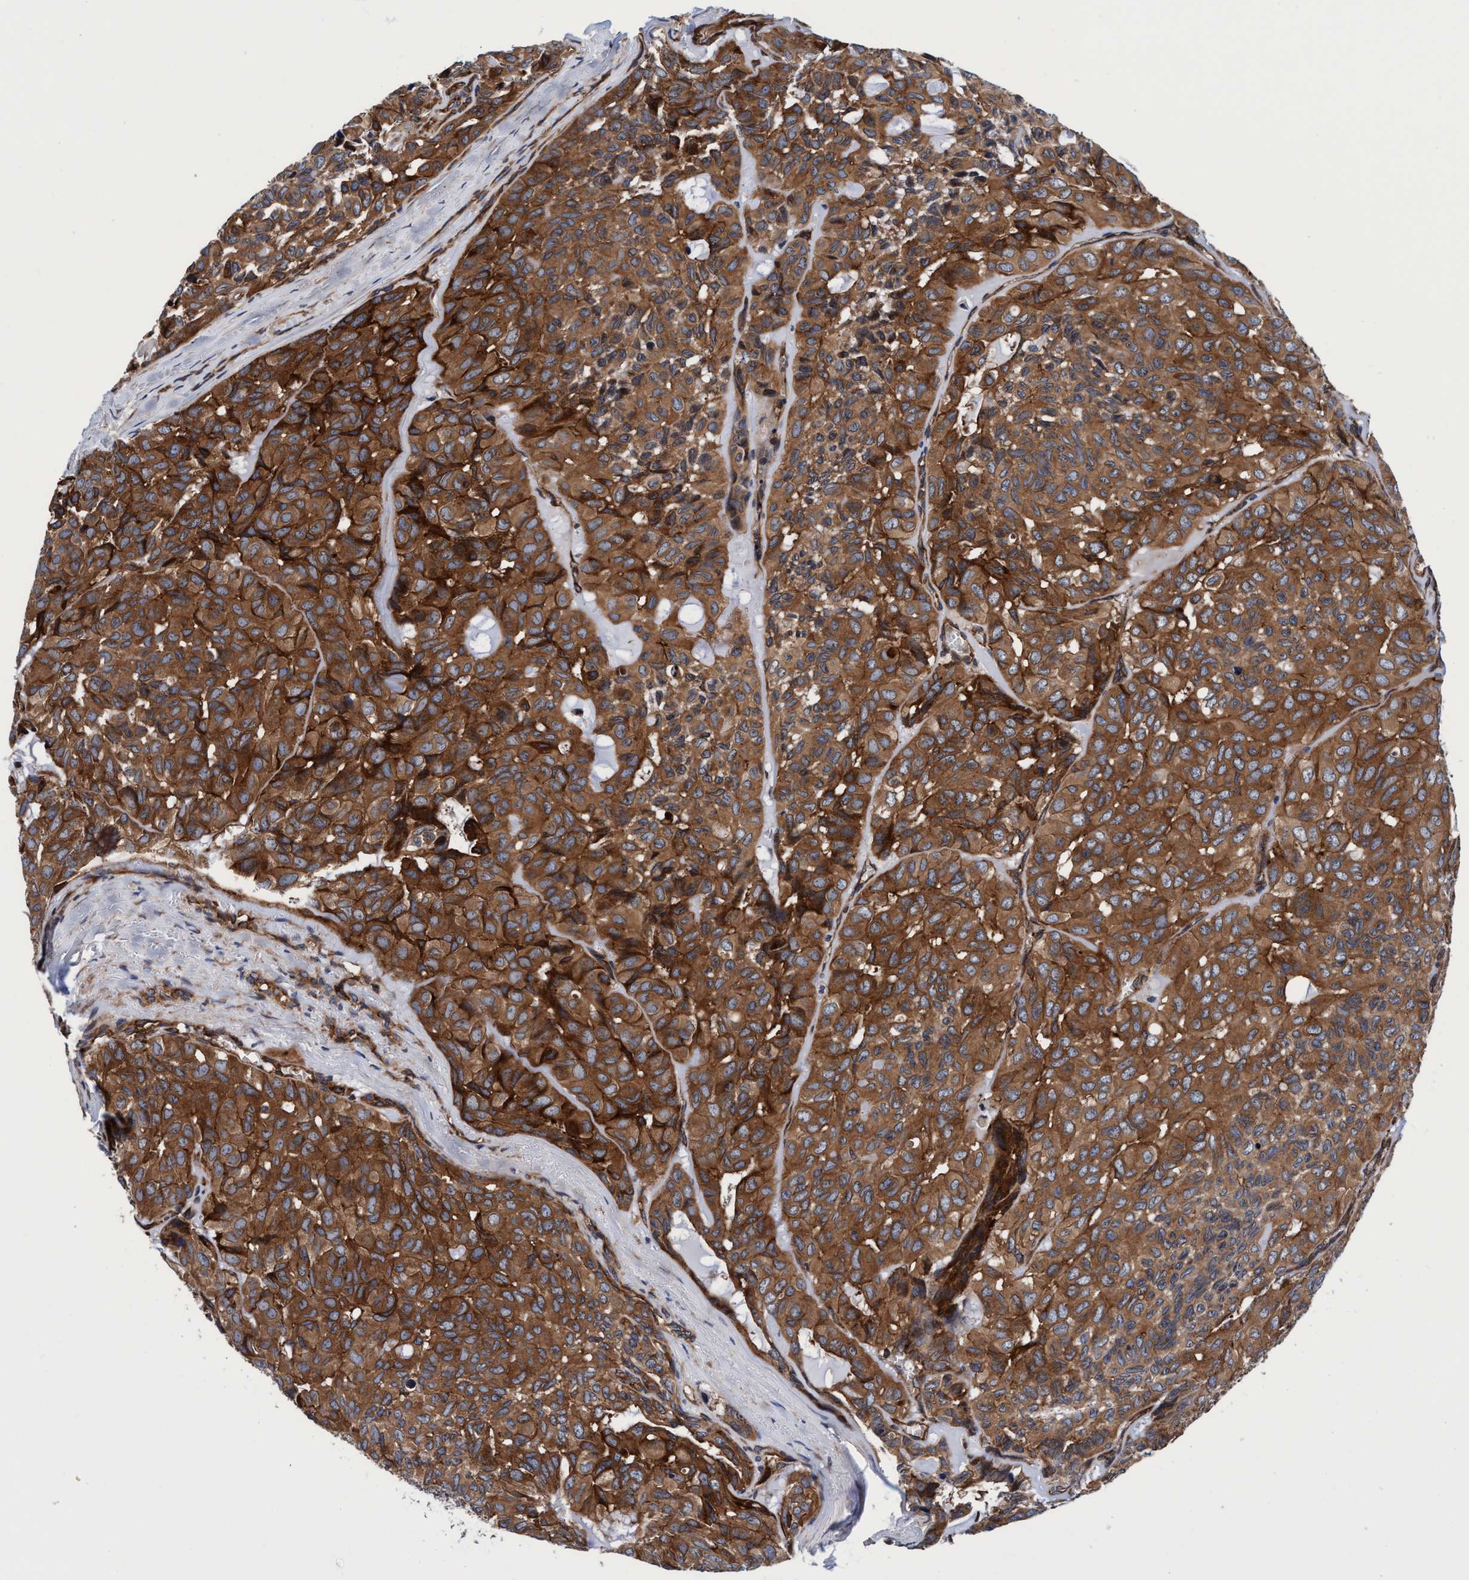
{"staining": {"intensity": "moderate", "quantity": ">75%", "location": "cytoplasmic/membranous"}, "tissue": "head and neck cancer", "cell_type": "Tumor cells", "image_type": "cancer", "snomed": [{"axis": "morphology", "description": "Adenocarcinoma, NOS"}, {"axis": "topography", "description": "Salivary gland, NOS"}, {"axis": "topography", "description": "Head-Neck"}], "caption": "Moderate cytoplasmic/membranous protein staining is seen in approximately >75% of tumor cells in head and neck cancer (adenocarcinoma).", "gene": "MCM3AP", "patient": {"sex": "female", "age": 76}}